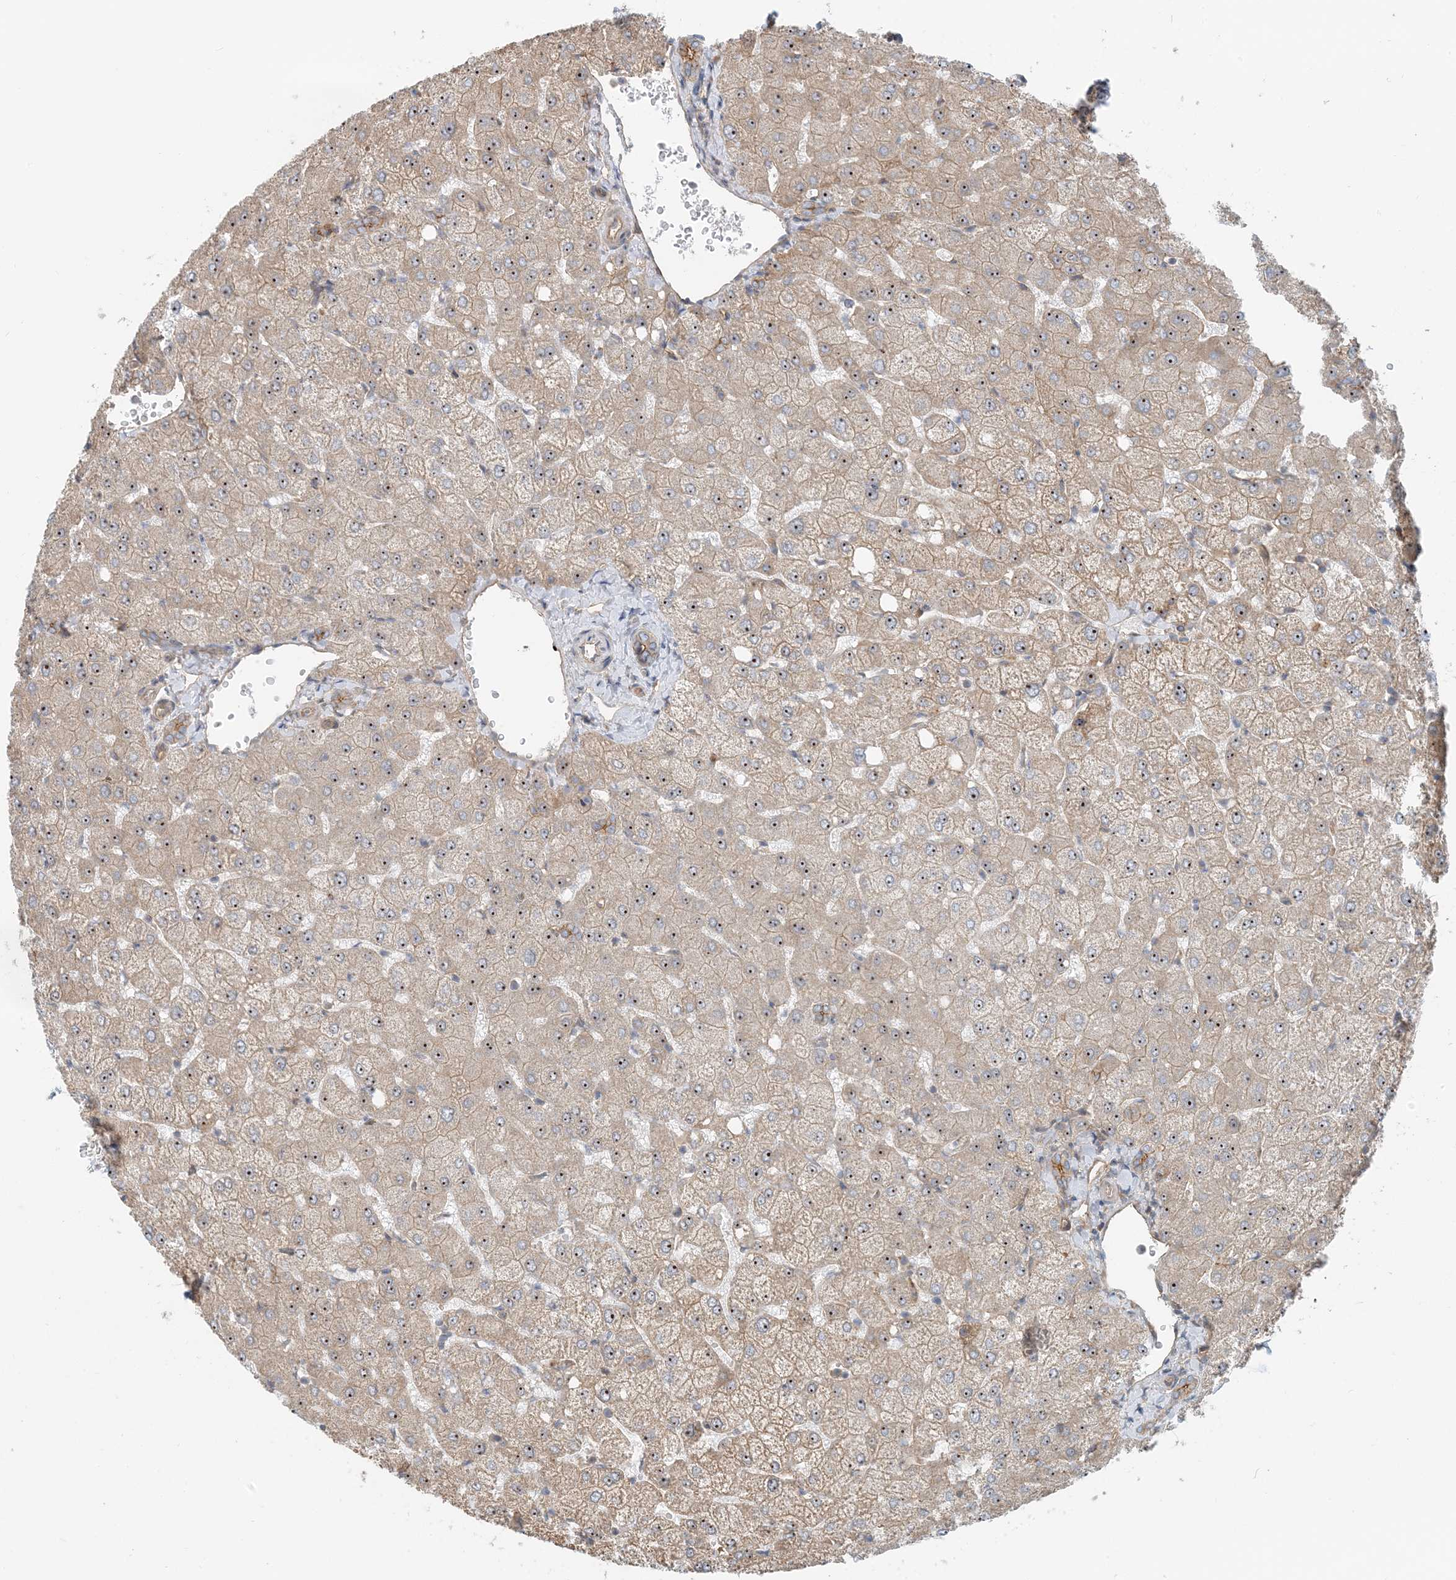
{"staining": {"intensity": "moderate", "quantity": "<25%", "location": "cytoplasmic/membranous"}, "tissue": "liver", "cell_type": "Cholangiocytes", "image_type": "normal", "snomed": [{"axis": "morphology", "description": "Normal tissue, NOS"}, {"axis": "topography", "description": "Liver"}], "caption": "A histopathology image of liver stained for a protein demonstrates moderate cytoplasmic/membranous brown staining in cholangiocytes. (DAB IHC with brightfield microscopy, high magnification).", "gene": "MYL5", "patient": {"sex": "female", "age": 54}}